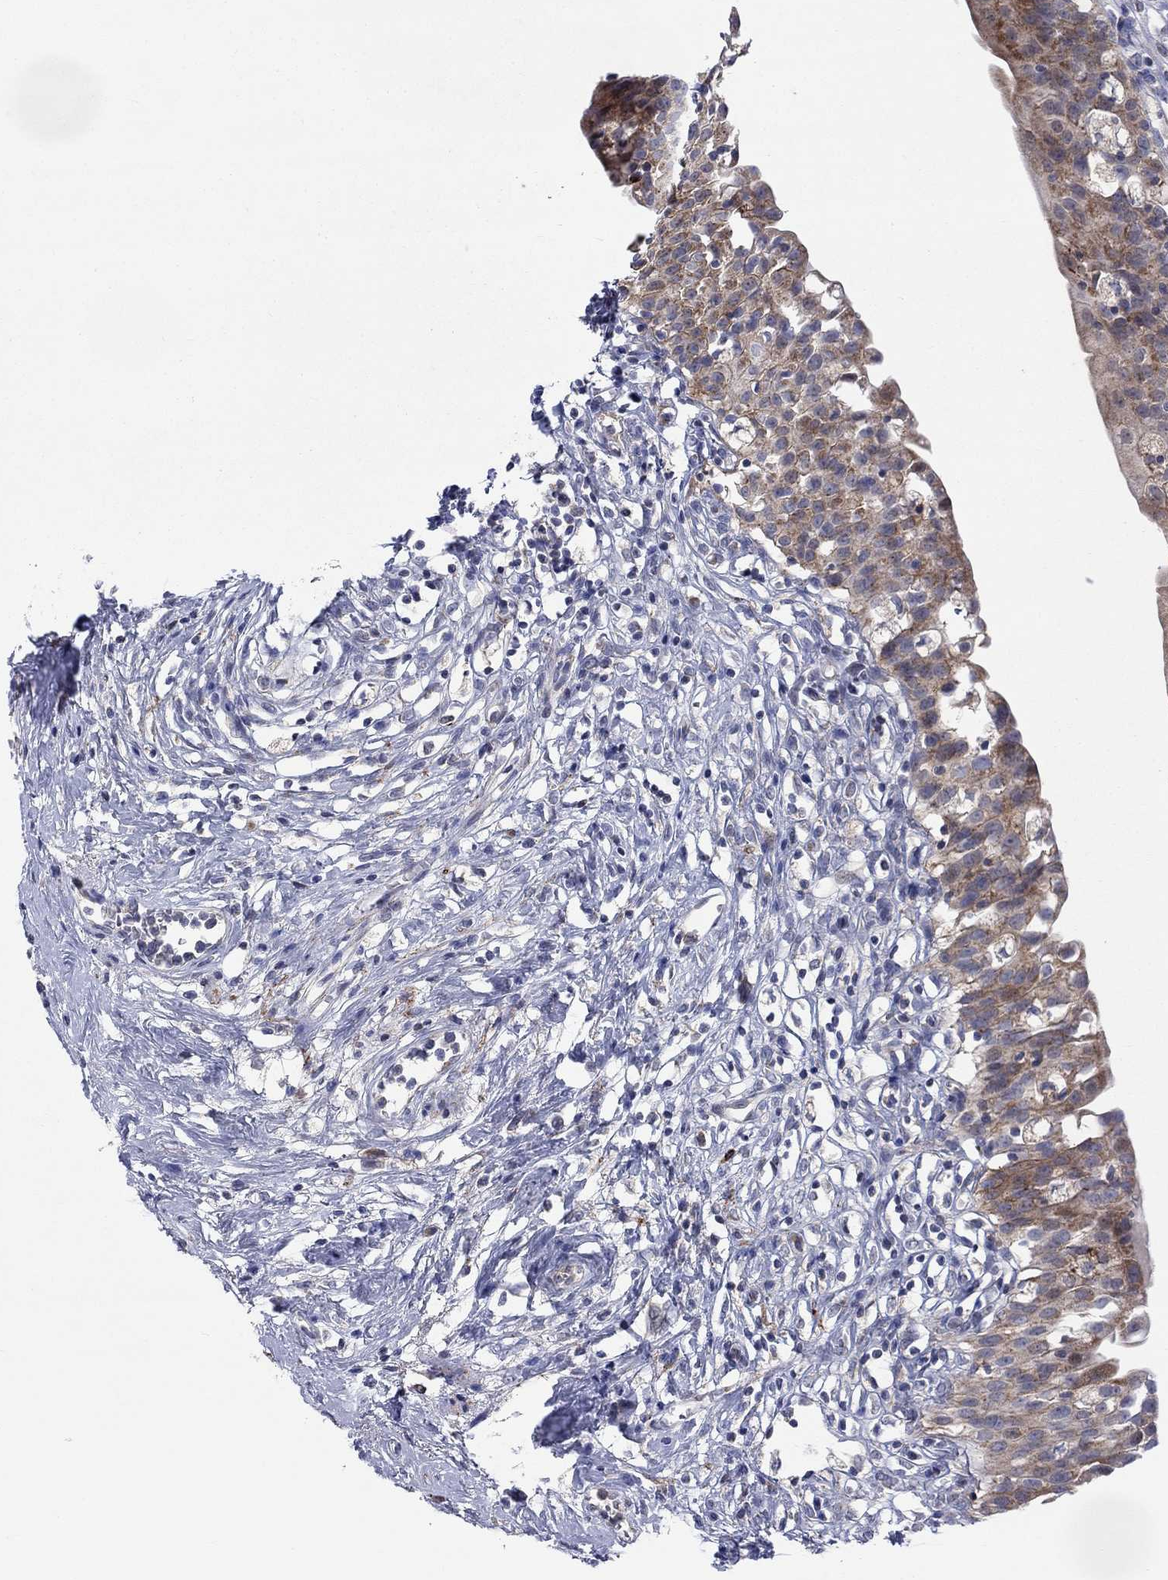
{"staining": {"intensity": "moderate", "quantity": ">75%", "location": "cytoplasmic/membranous"}, "tissue": "urinary bladder", "cell_type": "Urothelial cells", "image_type": "normal", "snomed": [{"axis": "morphology", "description": "Normal tissue, NOS"}, {"axis": "topography", "description": "Urinary bladder"}], "caption": "DAB (3,3'-diaminobenzidine) immunohistochemical staining of normal urinary bladder displays moderate cytoplasmic/membranous protein expression in about >75% of urothelial cells. Nuclei are stained in blue.", "gene": "SLC35F2", "patient": {"sex": "male", "age": 76}}